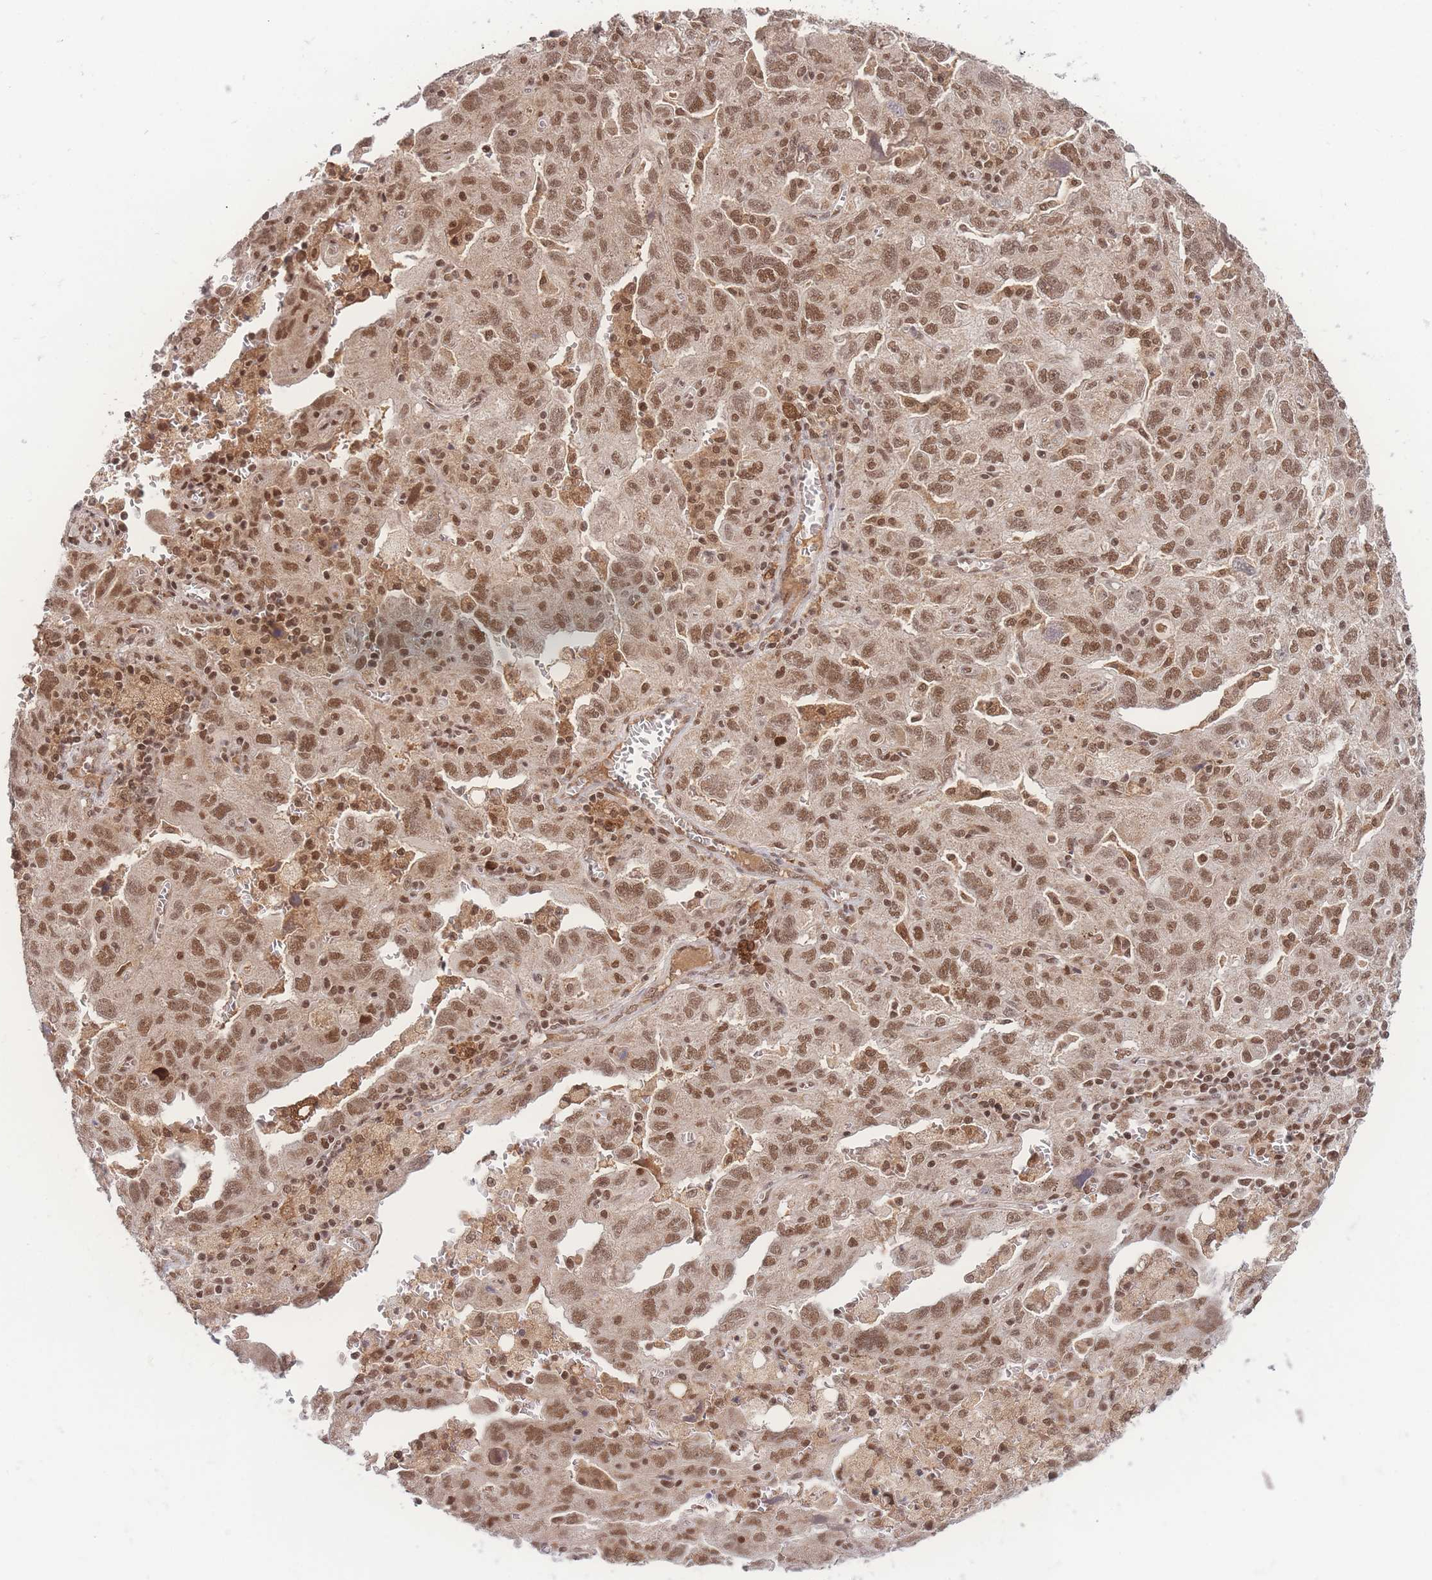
{"staining": {"intensity": "moderate", "quantity": ">75%", "location": "nuclear"}, "tissue": "ovarian cancer", "cell_type": "Tumor cells", "image_type": "cancer", "snomed": [{"axis": "morphology", "description": "Carcinoma, NOS"}, {"axis": "morphology", "description": "Cystadenocarcinoma, serous, NOS"}, {"axis": "topography", "description": "Ovary"}], "caption": "This photomicrograph exhibits ovarian serous cystadenocarcinoma stained with immunohistochemistry to label a protein in brown. The nuclear of tumor cells show moderate positivity for the protein. Nuclei are counter-stained blue.", "gene": "RAVER1", "patient": {"sex": "female", "age": 69}}